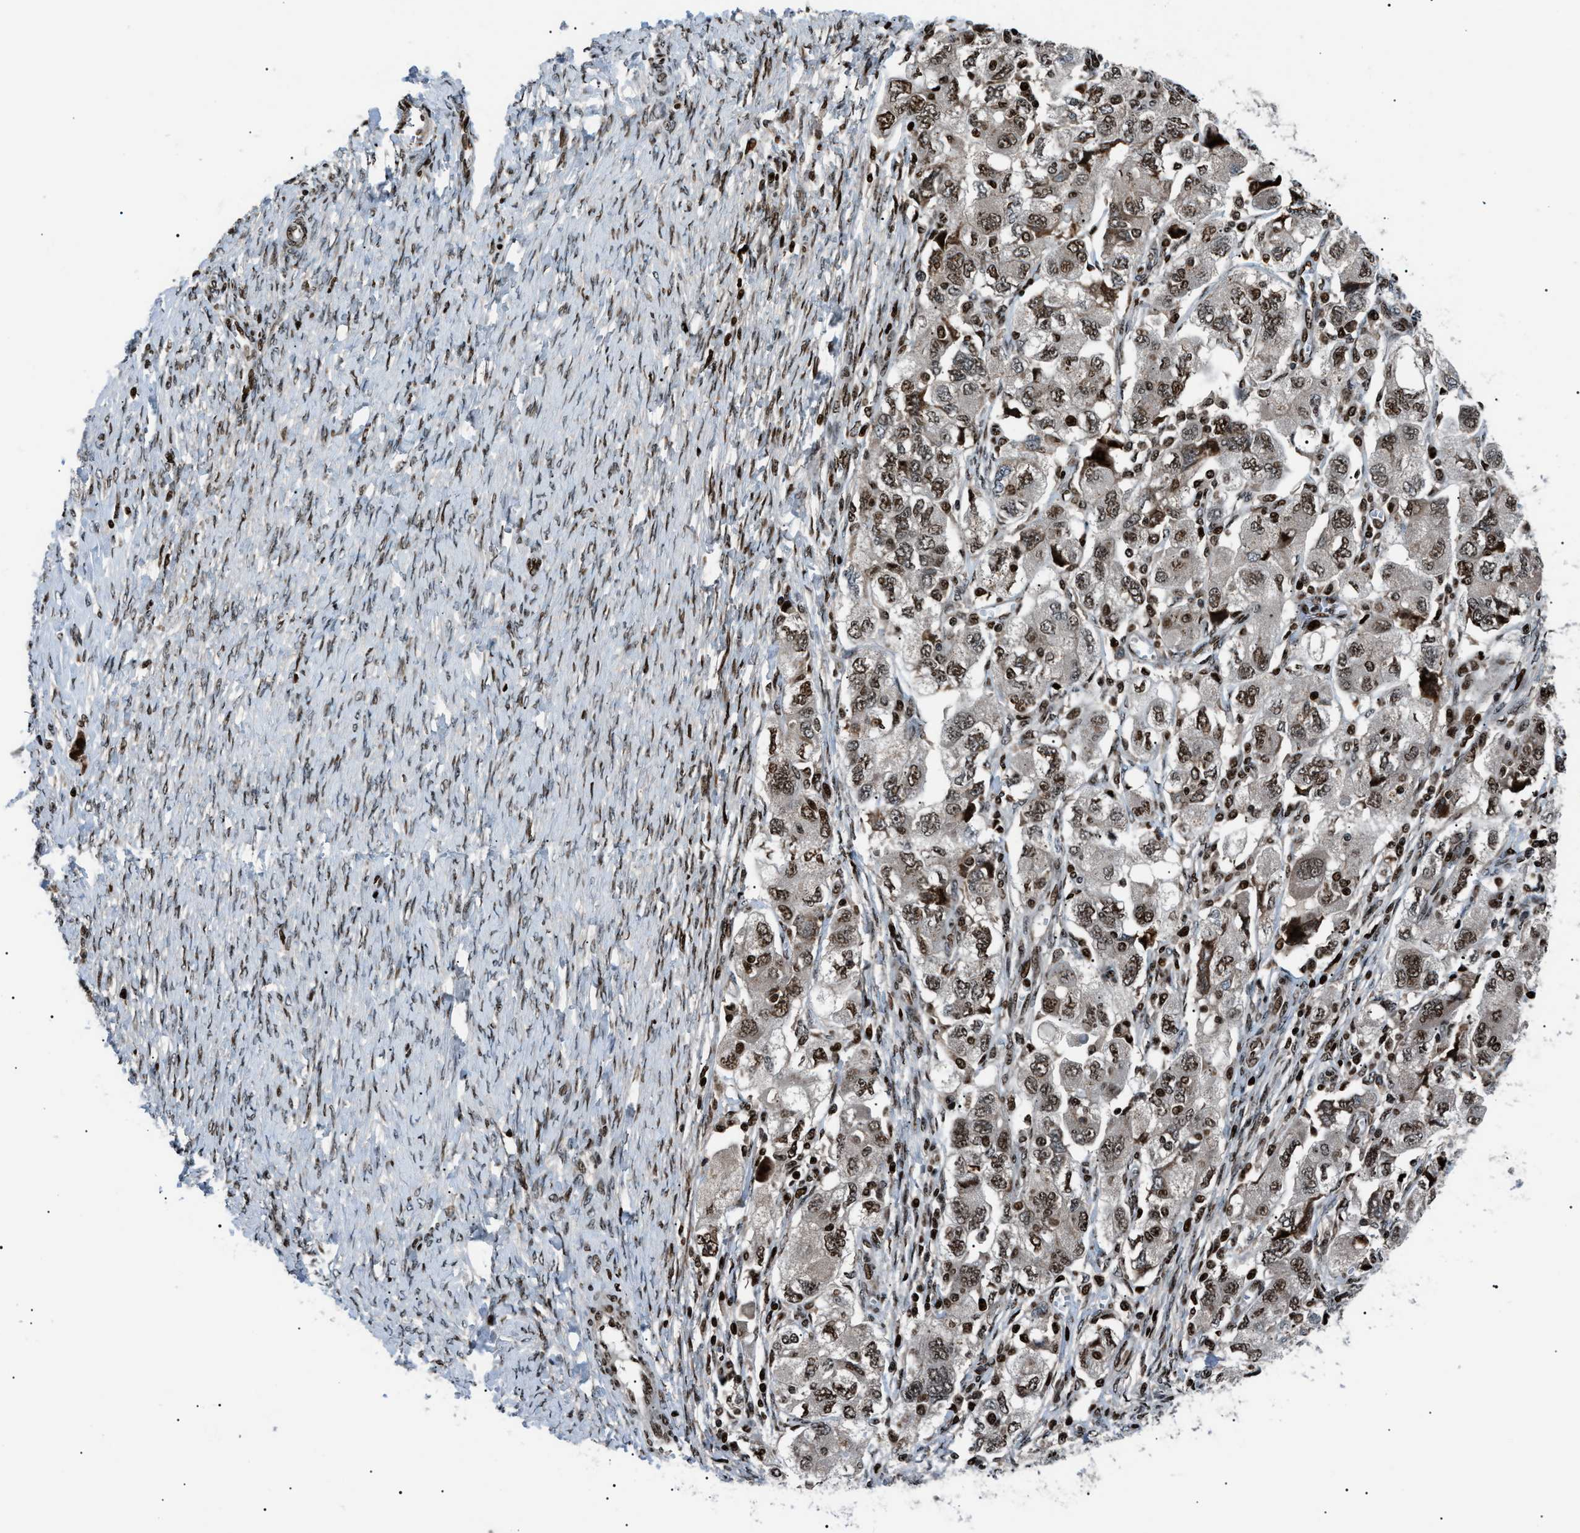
{"staining": {"intensity": "moderate", "quantity": ">75%", "location": "nuclear"}, "tissue": "ovarian cancer", "cell_type": "Tumor cells", "image_type": "cancer", "snomed": [{"axis": "morphology", "description": "Carcinoma, NOS"}, {"axis": "morphology", "description": "Cystadenocarcinoma, serous, NOS"}, {"axis": "topography", "description": "Ovary"}], "caption": "Immunohistochemistry (IHC) micrograph of neoplastic tissue: ovarian serous cystadenocarcinoma stained using IHC shows medium levels of moderate protein expression localized specifically in the nuclear of tumor cells, appearing as a nuclear brown color.", "gene": "PRKX", "patient": {"sex": "female", "age": 69}}